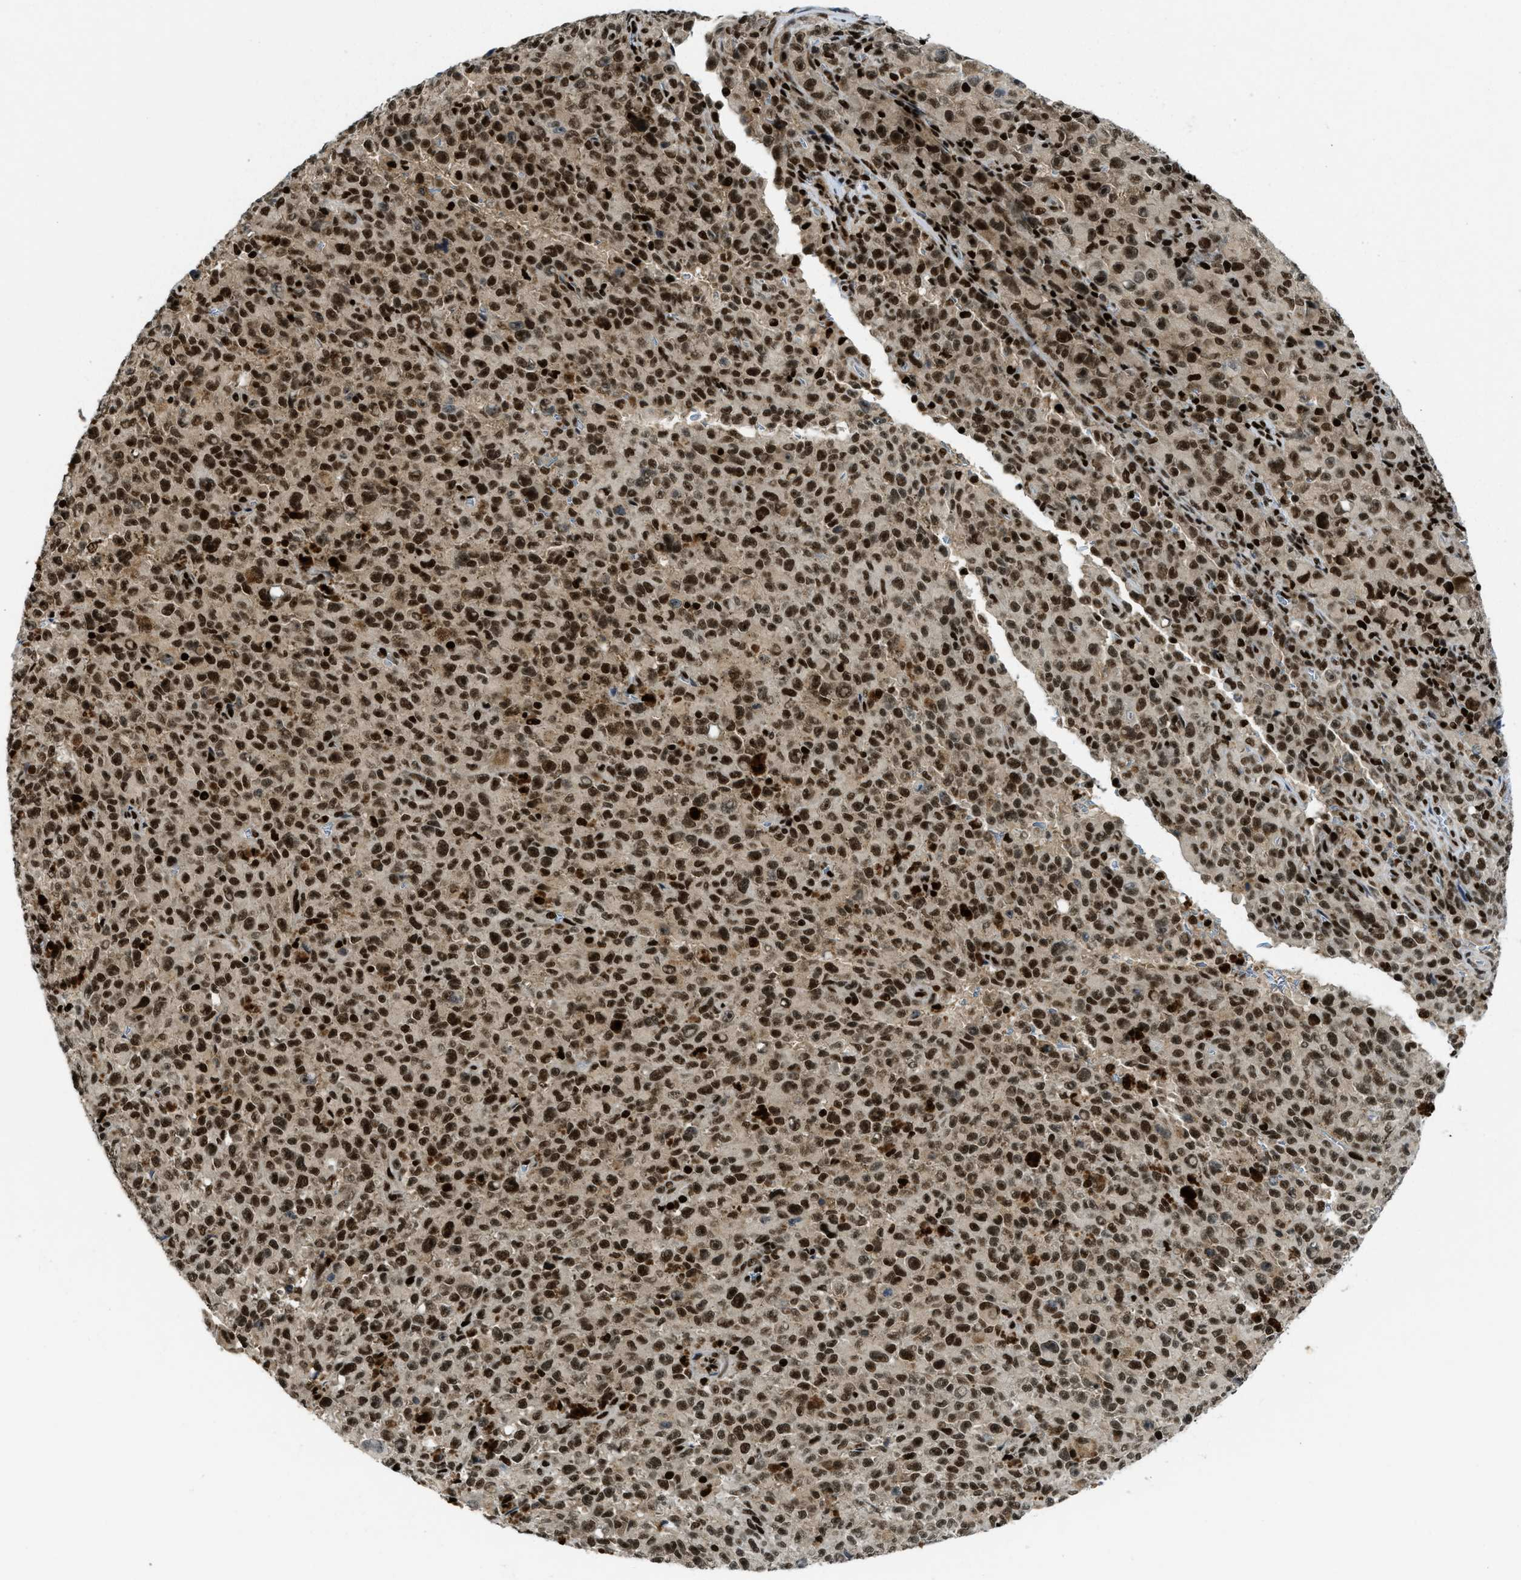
{"staining": {"intensity": "strong", "quantity": ">75%", "location": "nuclear"}, "tissue": "melanoma", "cell_type": "Tumor cells", "image_type": "cancer", "snomed": [{"axis": "morphology", "description": "Malignant melanoma, NOS"}, {"axis": "topography", "description": "Skin"}], "caption": "Protein analysis of malignant melanoma tissue exhibits strong nuclear positivity in approximately >75% of tumor cells.", "gene": "RFX5", "patient": {"sex": "female", "age": 82}}